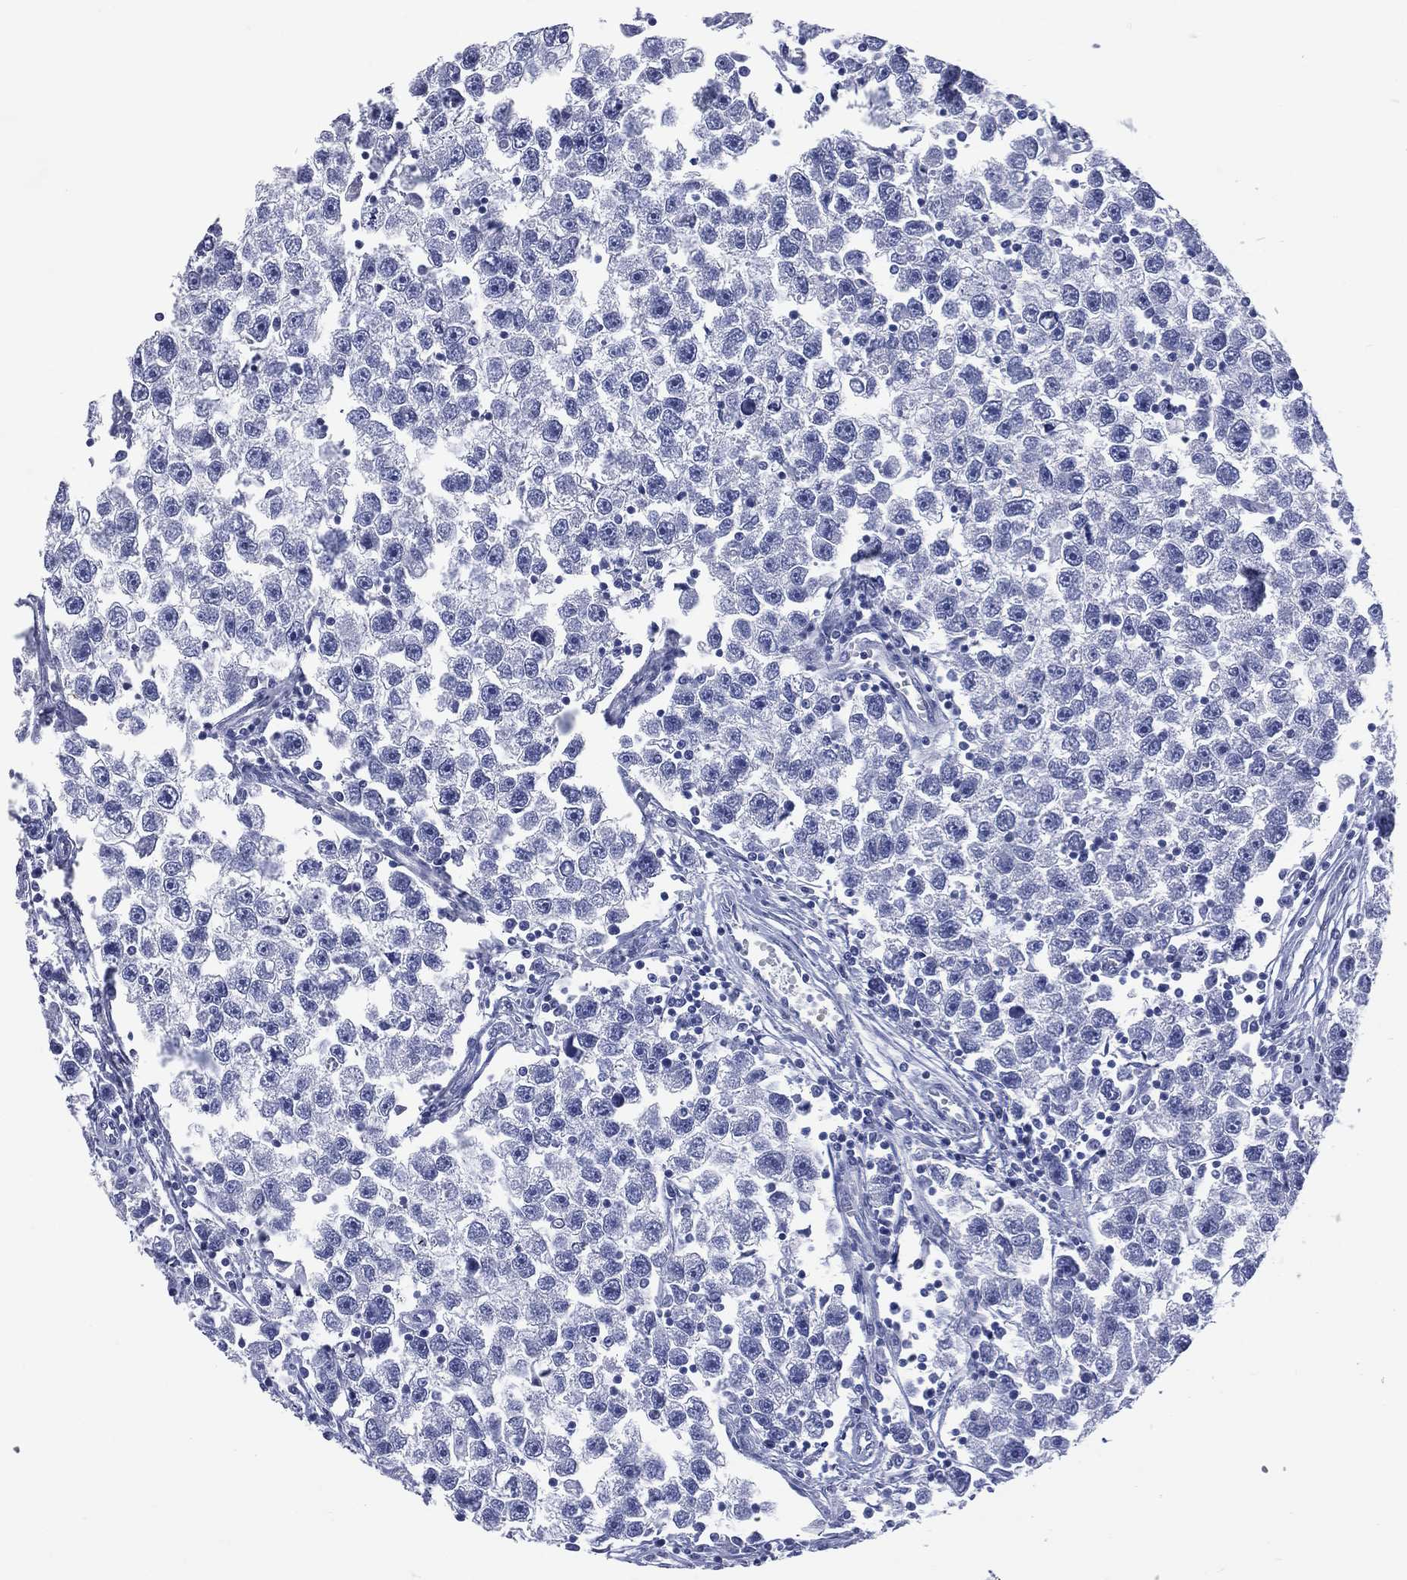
{"staining": {"intensity": "negative", "quantity": "none", "location": "none"}, "tissue": "testis cancer", "cell_type": "Tumor cells", "image_type": "cancer", "snomed": [{"axis": "morphology", "description": "Seminoma, NOS"}, {"axis": "topography", "description": "Testis"}], "caption": "Immunohistochemistry (IHC) of seminoma (testis) reveals no staining in tumor cells. Brightfield microscopy of IHC stained with DAB (brown) and hematoxylin (blue), captured at high magnification.", "gene": "PGLYRP1", "patient": {"sex": "male", "age": 30}}